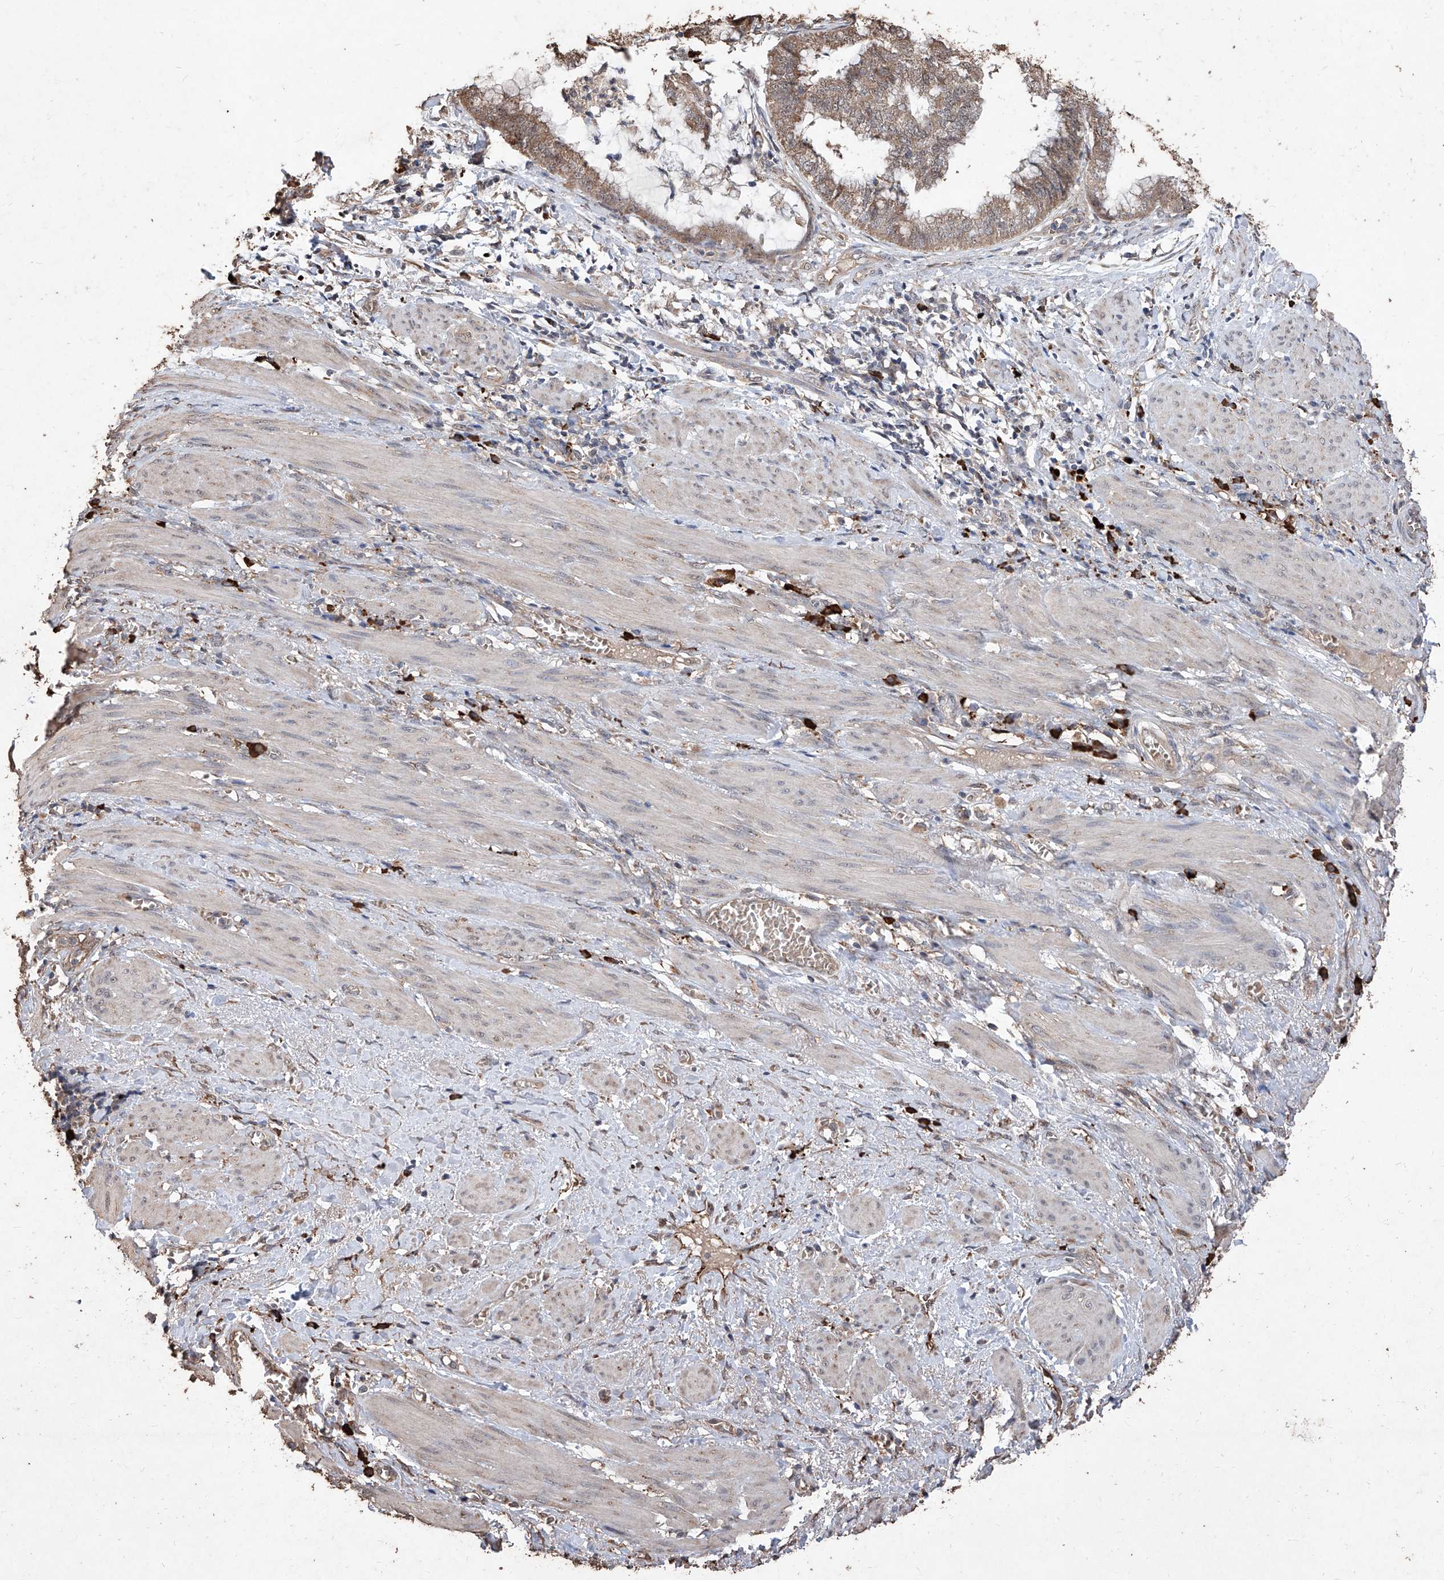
{"staining": {"intensity": "moderate", "quantity": ">75%", "location": "cytoplasmic/membranous"}, "tissue": "endometrial cancer", "cell_type": "Tumor cells", "image_type": "cancer", "snomed": [{"axis": "morphology", "description": "Necrosis, NOS"}, {"axis": "morphology", "description": "Adenocarcinoma, NOS"}, {"axis": "topography", "description": "Endometrium"}], "caption": "Protein staining of endometrial cancer (adenocarcinoma) tissue exhibits moderate cytoplasmic/membranous positivity in about >75% of tumor cells.", "gene": "EML1", "patient": {"sex": "female", "age": 79}}